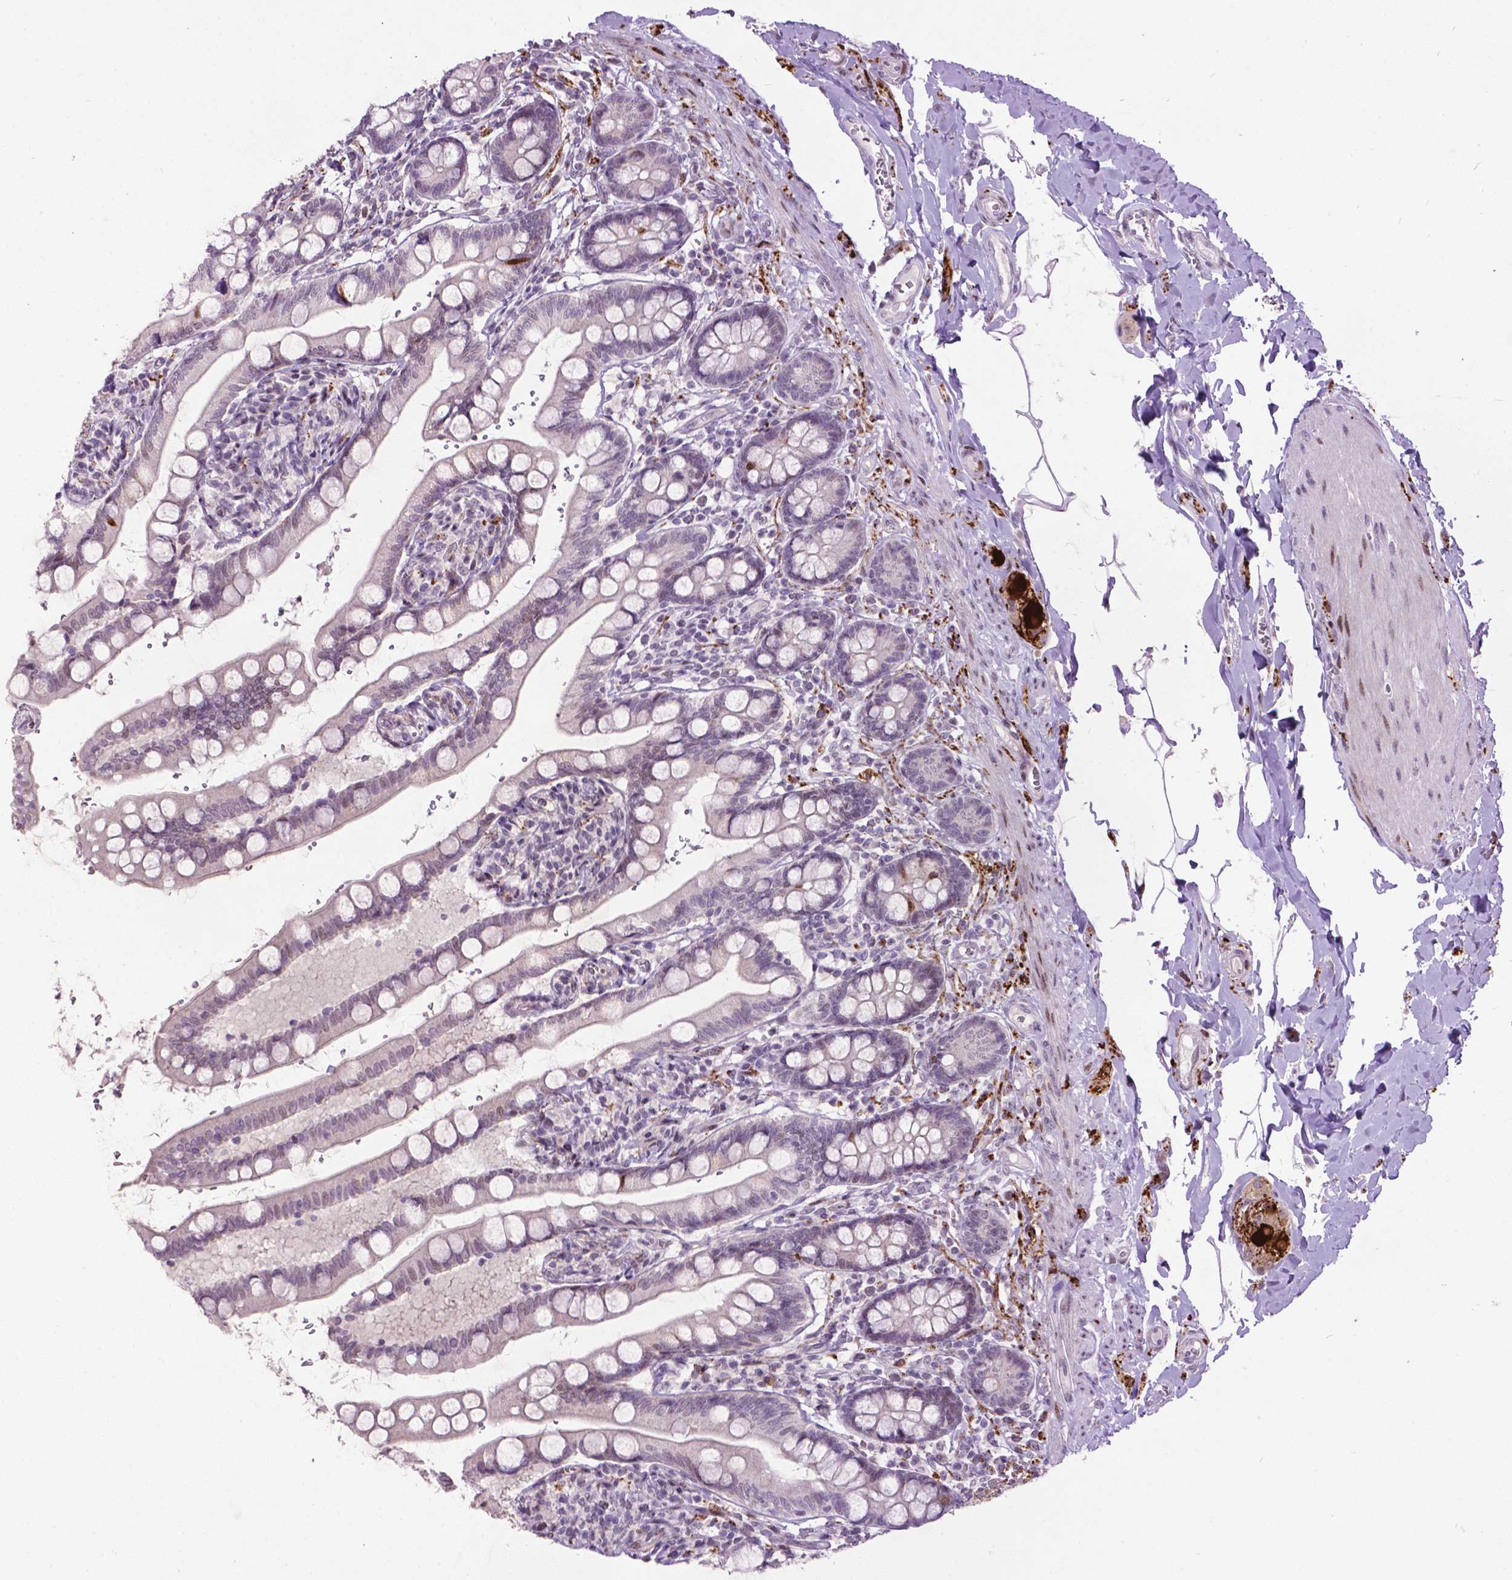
{"staining": {"intensity": "negative", "quantity": "none", "location": "none"}, "tissue": "small intestine", "cell_type": "Glandular cells", "image_type": "normal", "snomed": [{"axis": "morphology", "description": "Normal tissue, NOS"}, {"axis": "topography", "description": "Small intestine"}], "caption": "IHC micrograph of benign human small intestine stained for a protein (brown), which reveals no expression in glandular cells.", "gene": "TH", "patient": {"sex": "female", "age": 56}}